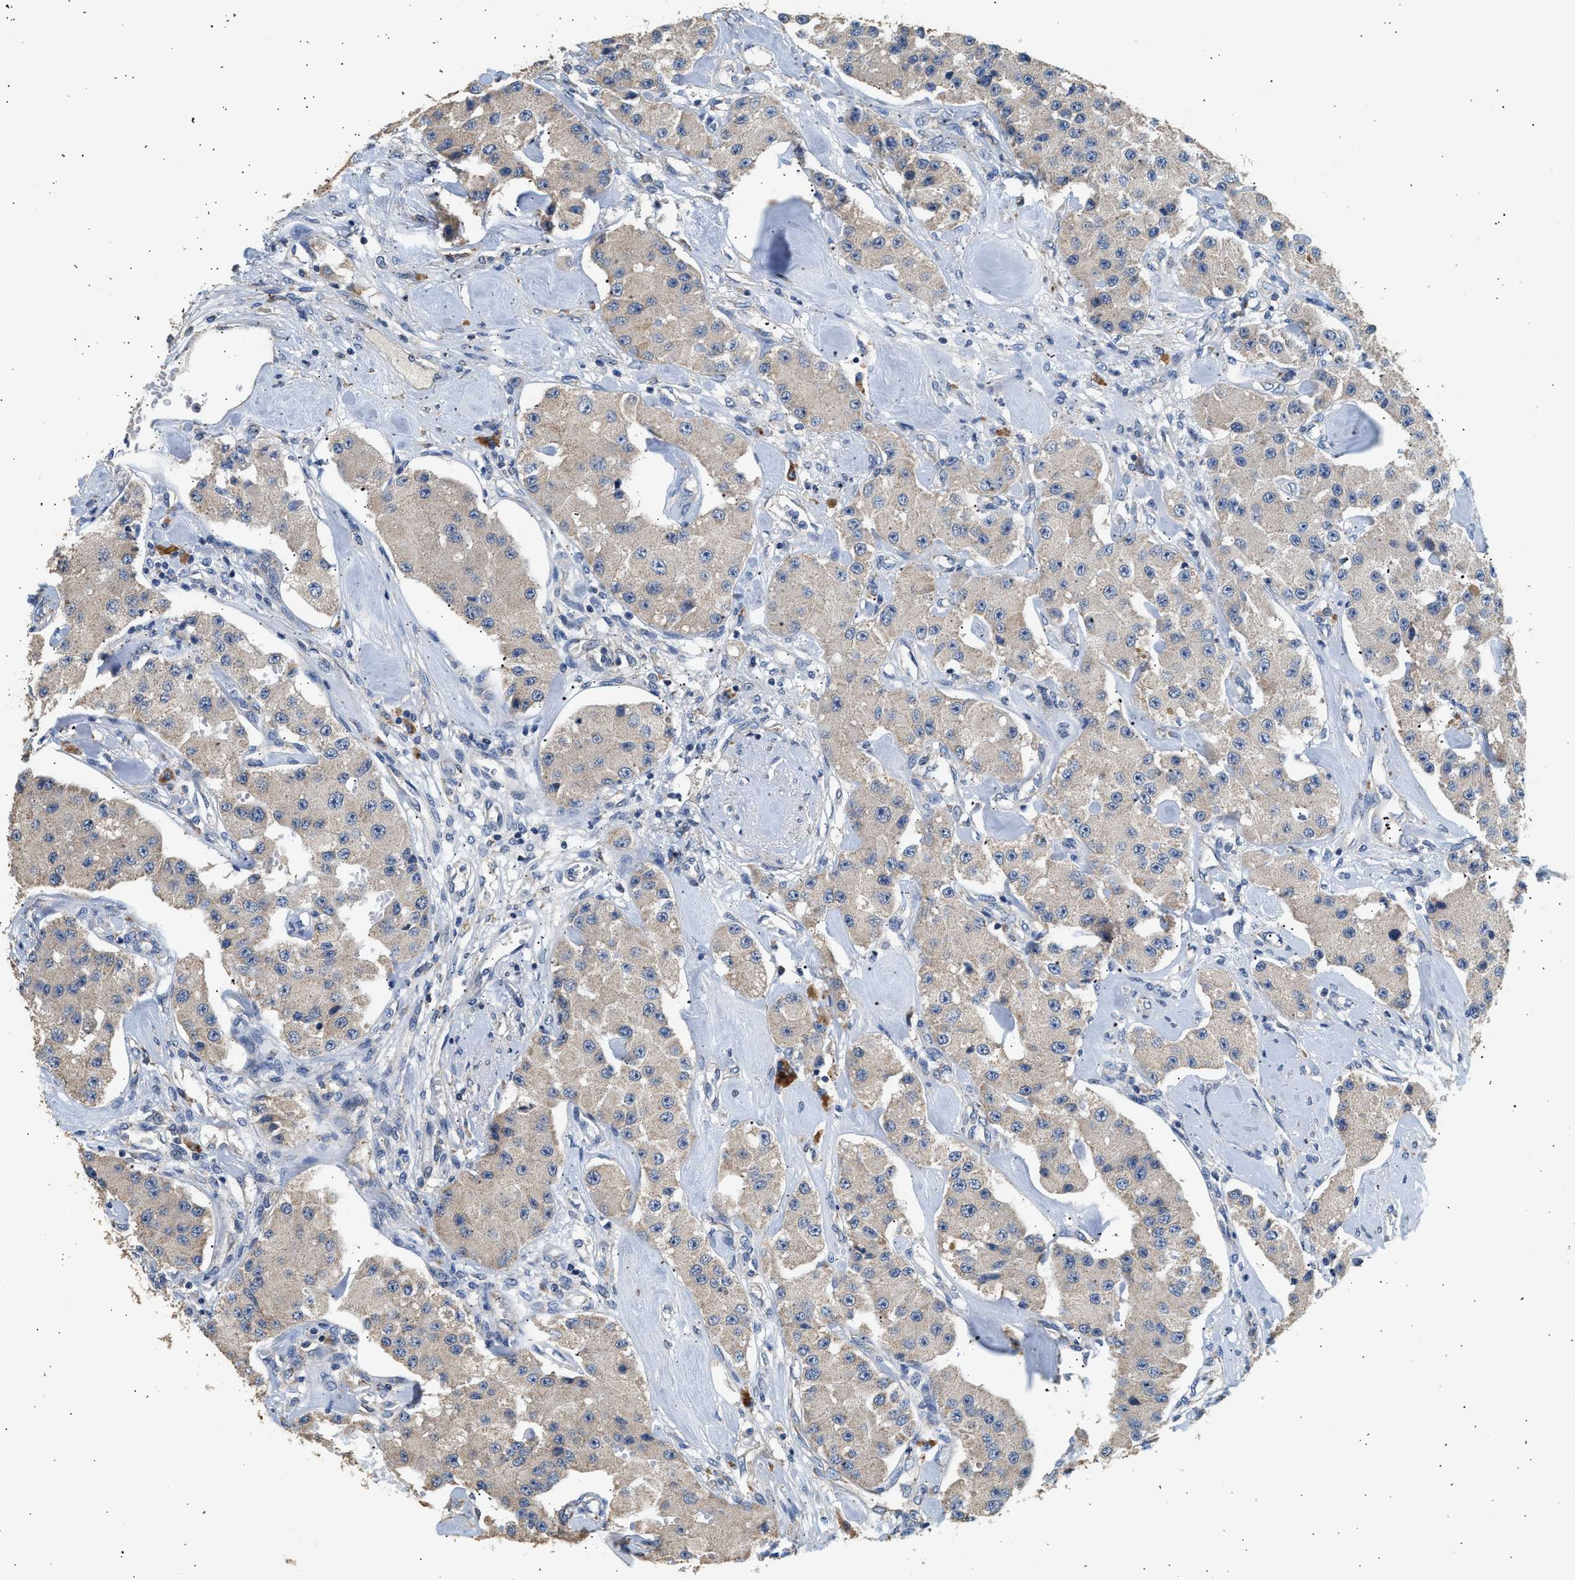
{"staining": {"intensity": "weak", "quantity": "<25%", "location": "cytoplasmic/membranous"}, "tissue": "carcinoid", "cell_type": "Tumor cells", "image_type": "cancer", "snomed": [{"axis": "morphology", "description": "Carcinoid, malignant, NOS"}, {"axis": "topography", "description": "Pancreas"}], "caption": "Tumor cells show no significant staining in carcinoid.", "gene": "WDR31", "patient": {"sex": "male", "age": 41}}